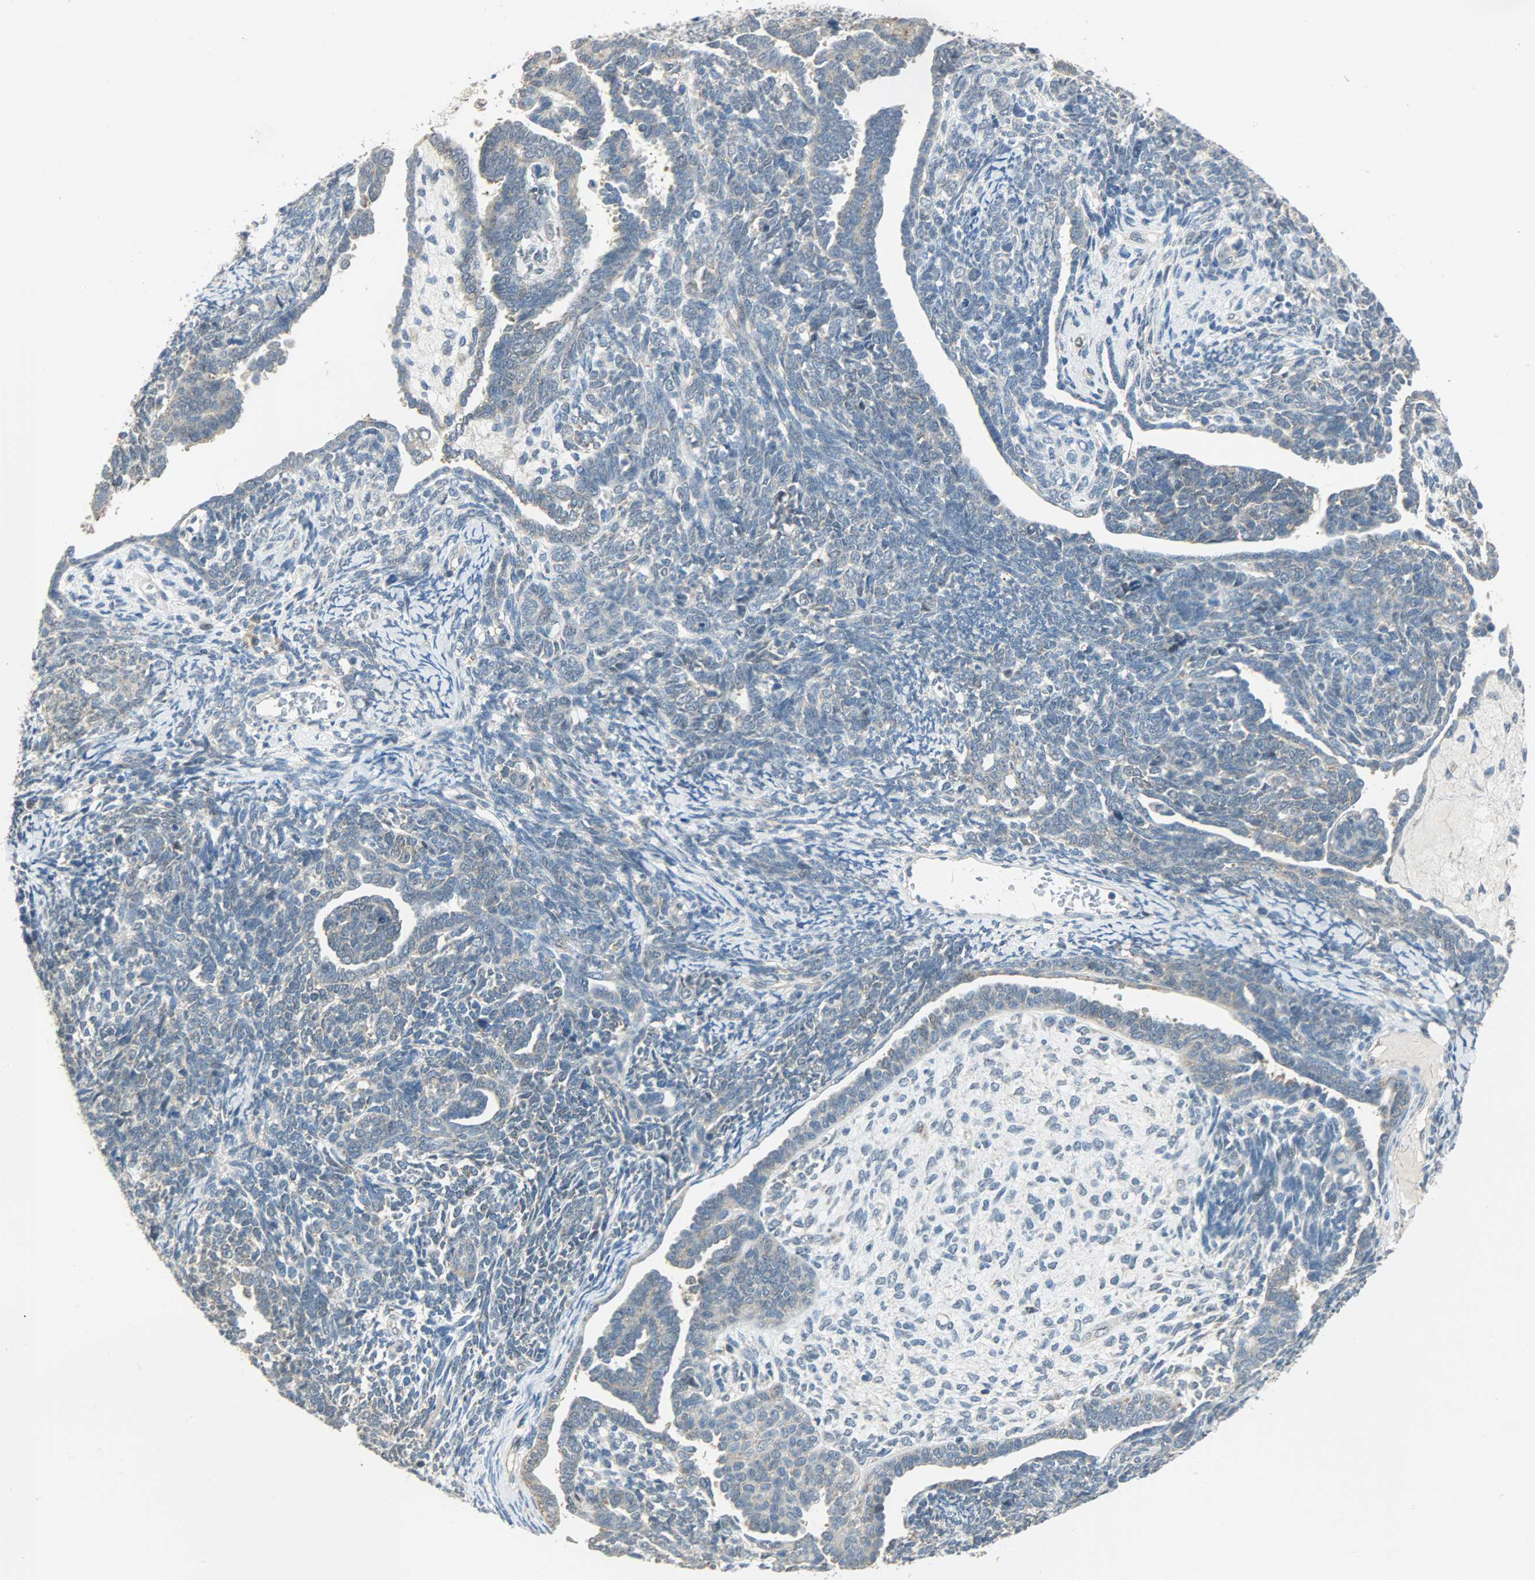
{"staining": {"intensity": "weak", "quantity": ">75%", "location": "cytoplasmic/membranous"}, "tissue": "endometrial cancer", "cell_type": "Tumor cells", "image_type": "cancer", "snomed": [{"axis": "morphology", "description": "Neoplasm, malignant, NOS"}, {"axis": "topography", "description": "Endometrium"}], "caption": "About >75% of tumor cells in endometrial cancer (malignant neoplasm) demonstrate weak cytoplasmic/membranous protein staining as visualized by brown immunohistochemical staining.", "gene": "GIT2", "patient": {"sex": "female", "age": 74}}